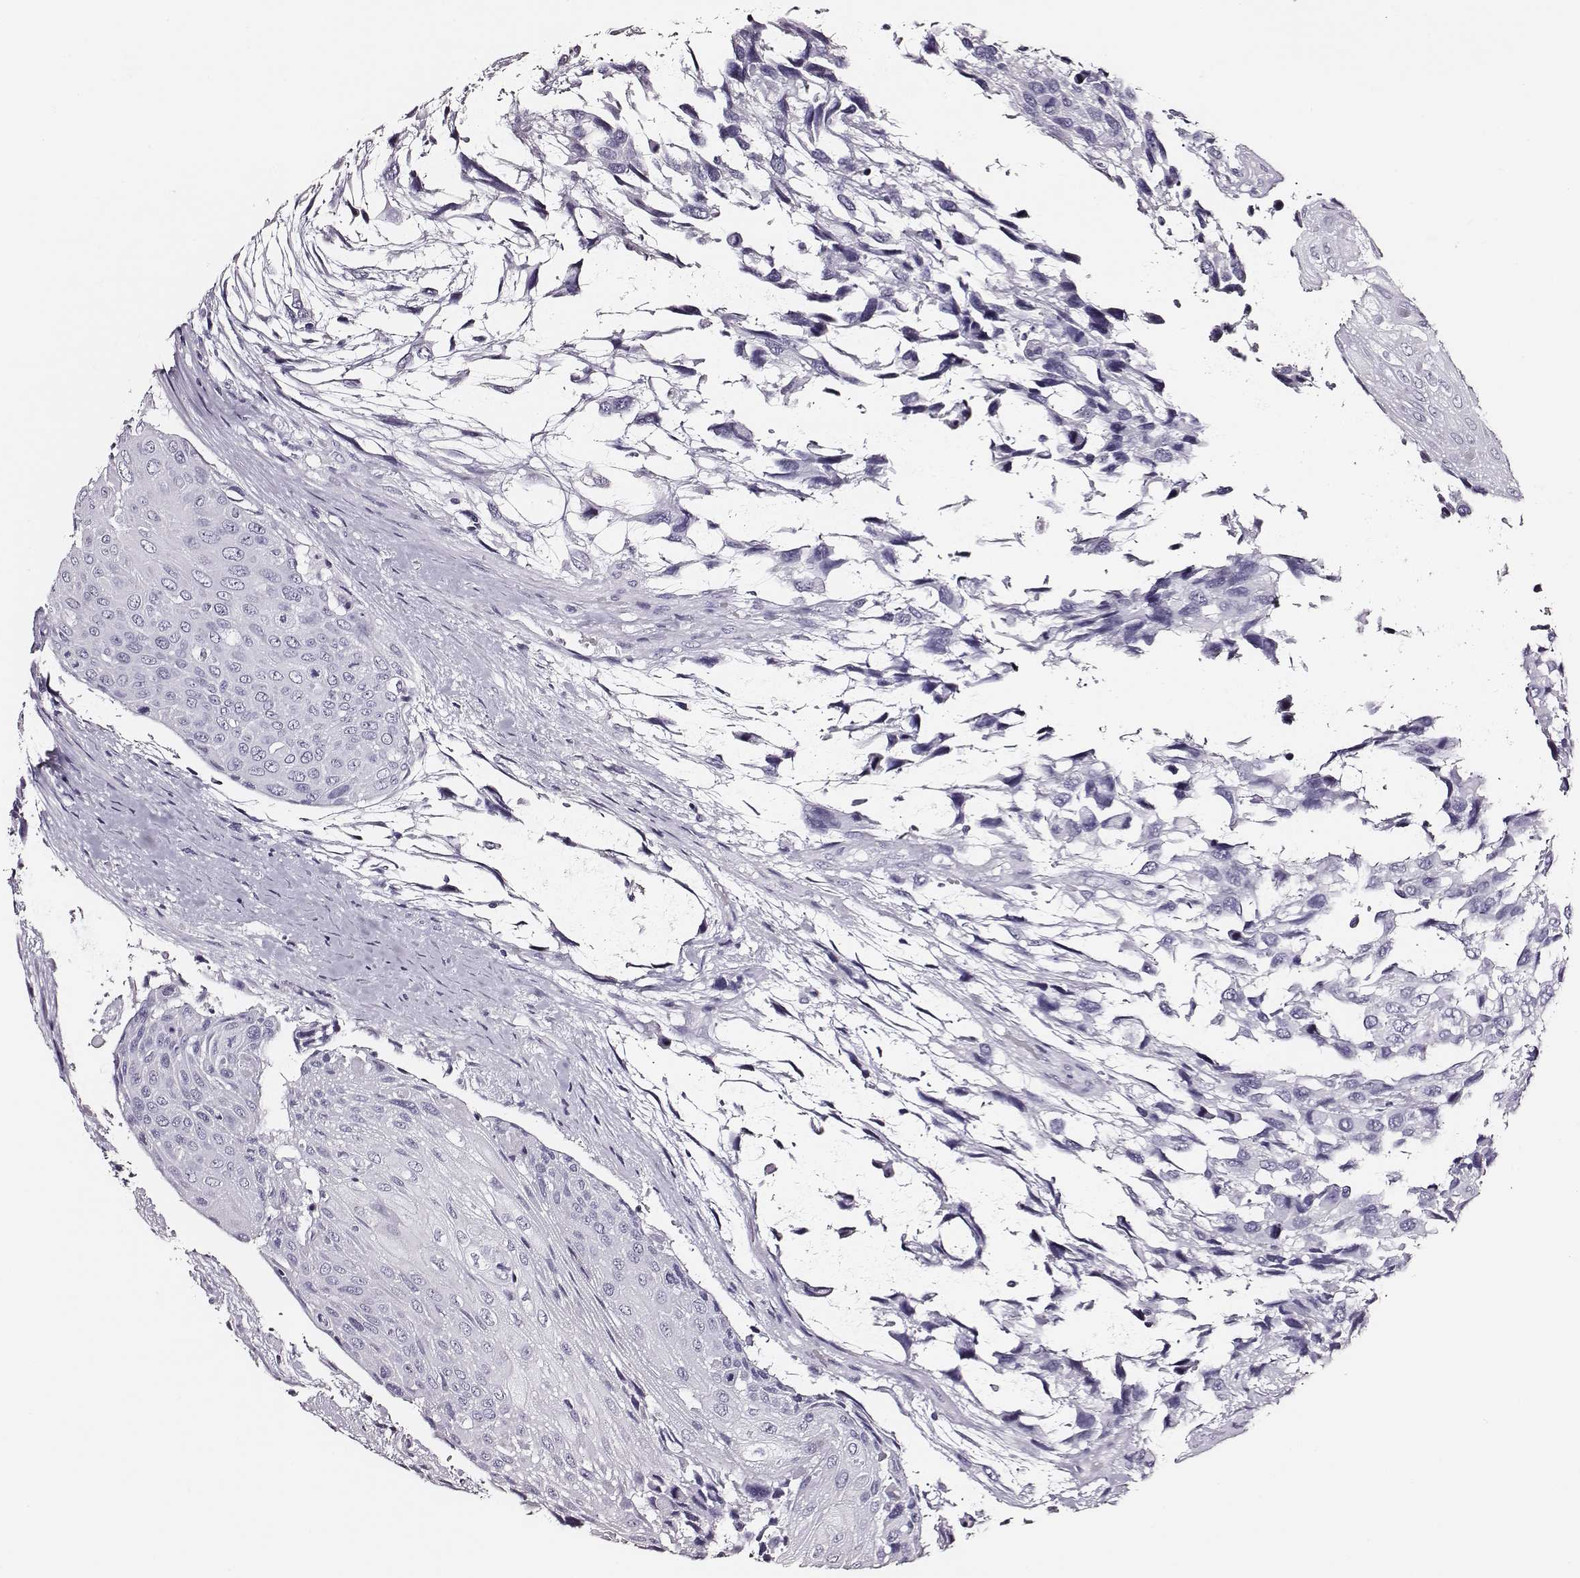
{"staining": {"intensity": "negative", "quantity": "none", "location": "none"}, "tissue": "urothelial cancer", "cell_type": "Tumor cells", "image_type": "cancer", "snomed": [{"axis": "morphology", "description": "Urothelial carcinoma, High grade"}, {"axis": "topography", "description": "Urinary bladder"}], "caption": "Human urothelial carcinoma (high-grade) stained for a protein using immunohistochemistry exhibits no positivity in tumor cells.", "gene": "DPEP1", "patient": {"sex": "female", "age": 70}}